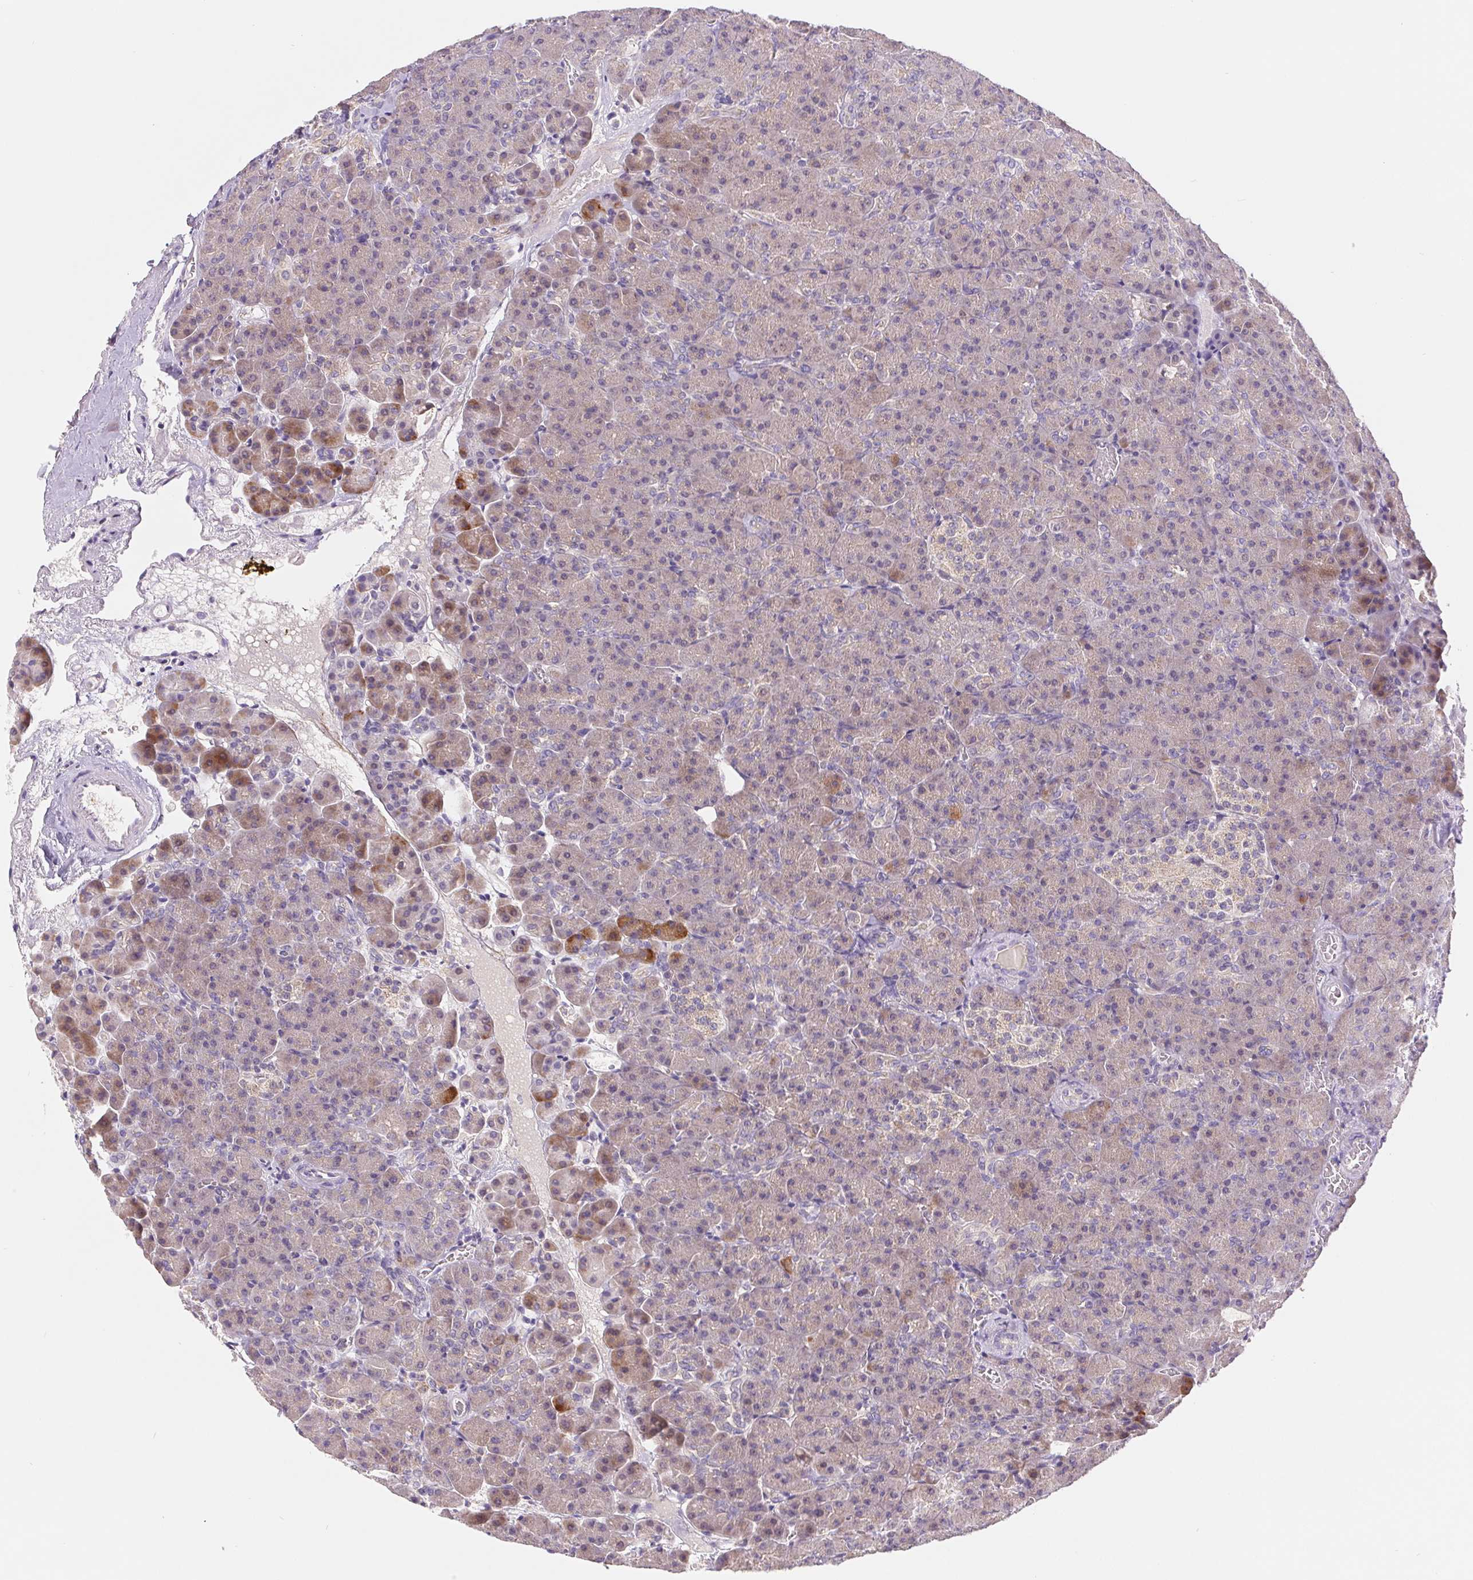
{"staining": {"intensity": "moderate", "quantity": "<25%", "location": "cytoplasmic/membranous"}, "tissue": "pancreas", "cell_type": "Exocrine glandular cells", "image_type": "normal", "snomed": [{"axis": "morphology", "description": "Normal tissue, NOS"}, {"axis": "topography", "description": "Pancreas"}], "caption": "Pancreas stained with immunohistochemistry displays moderate cytoplasmic/membranous staining in approximately <25% of exocrine glandular cells.", "gene": "EMC6", "patient": {"sex": "female", "age": 74}}